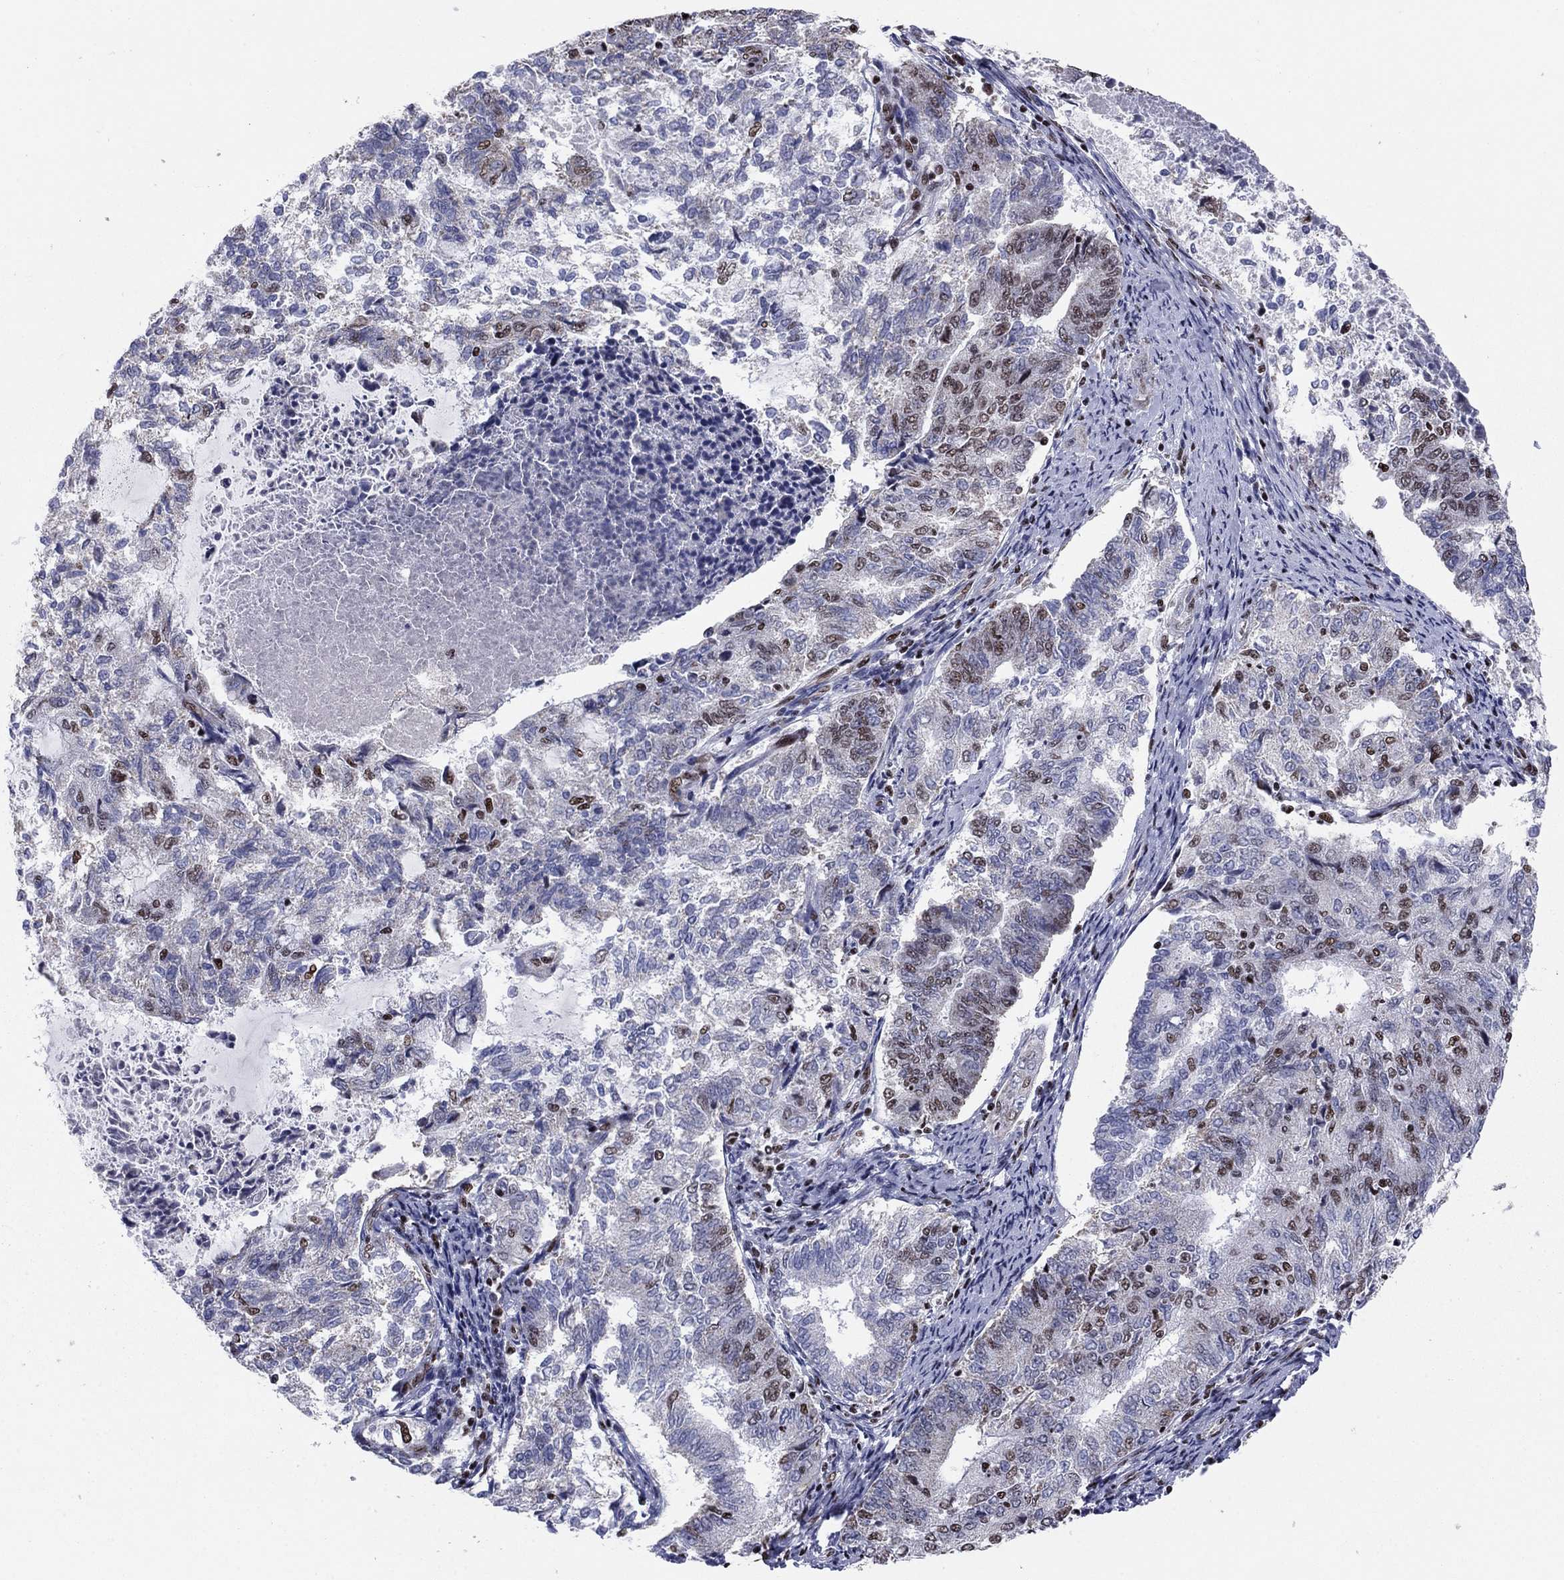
{"staining": {"intensity": "moderate", "quantity": "25%-75%", "location": "nuclear"}, "tissue": "endometrial cancer", "cell_type": "Tumor cells", "image_type": "cancer", "snomed": [{"axis": "morphology", "description": "Adenocarcinoma, NOS"}, {"axis": "topography", "description": "Endometrium"}], "caption": "Immunohistochemical staining of endometrial adenocarcinoma exhibits moderate nuclear protein staining in approximately 25%-75% of tumor cells. (brown staining indicates protein expression, while blue staining denotes nuclei).", "gene": "N4BP2", "patient": {"sex": "female", "age": 65}}